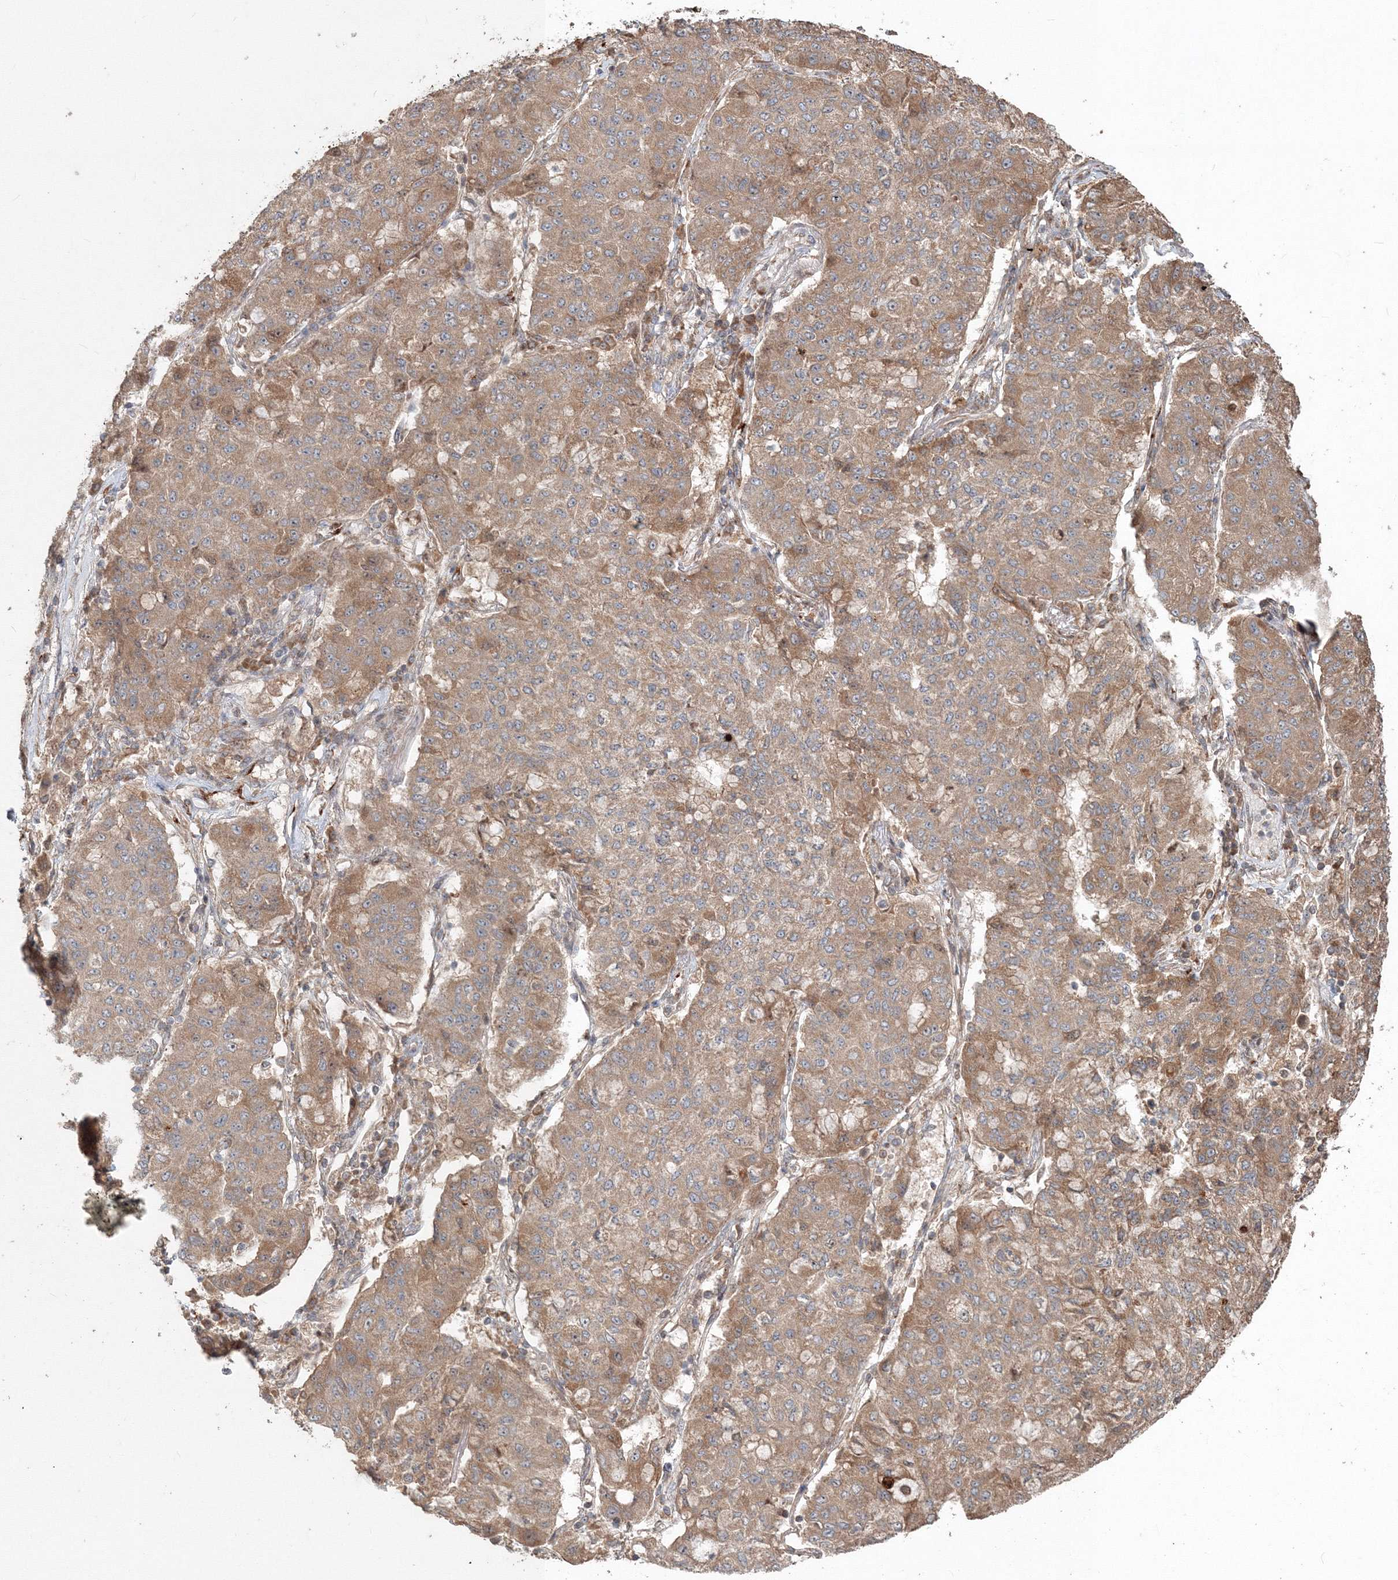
{"staining": {"intensity": "moderate", "quantity": ">75%", "location": "cytoplasmic/membranous"}, "tissue": "lung cancer", "cell_type": "Tumor cells", "image_type": "cancer", "snomed": [{"axis": "morphology", "description": "Squamous cell carcinoma, NOS"}, {"axis": "topography", "description": "Lung"}], "caption": "Immunohistochemical staining of squamous cell carcinoma (lung) reveals medium levels of moderate cytoplasmic/membranous protein expression in approximately >75% of tumor cells.", "gene": "ANAPC16", "patient": {"sex": "male", "age": 74}}